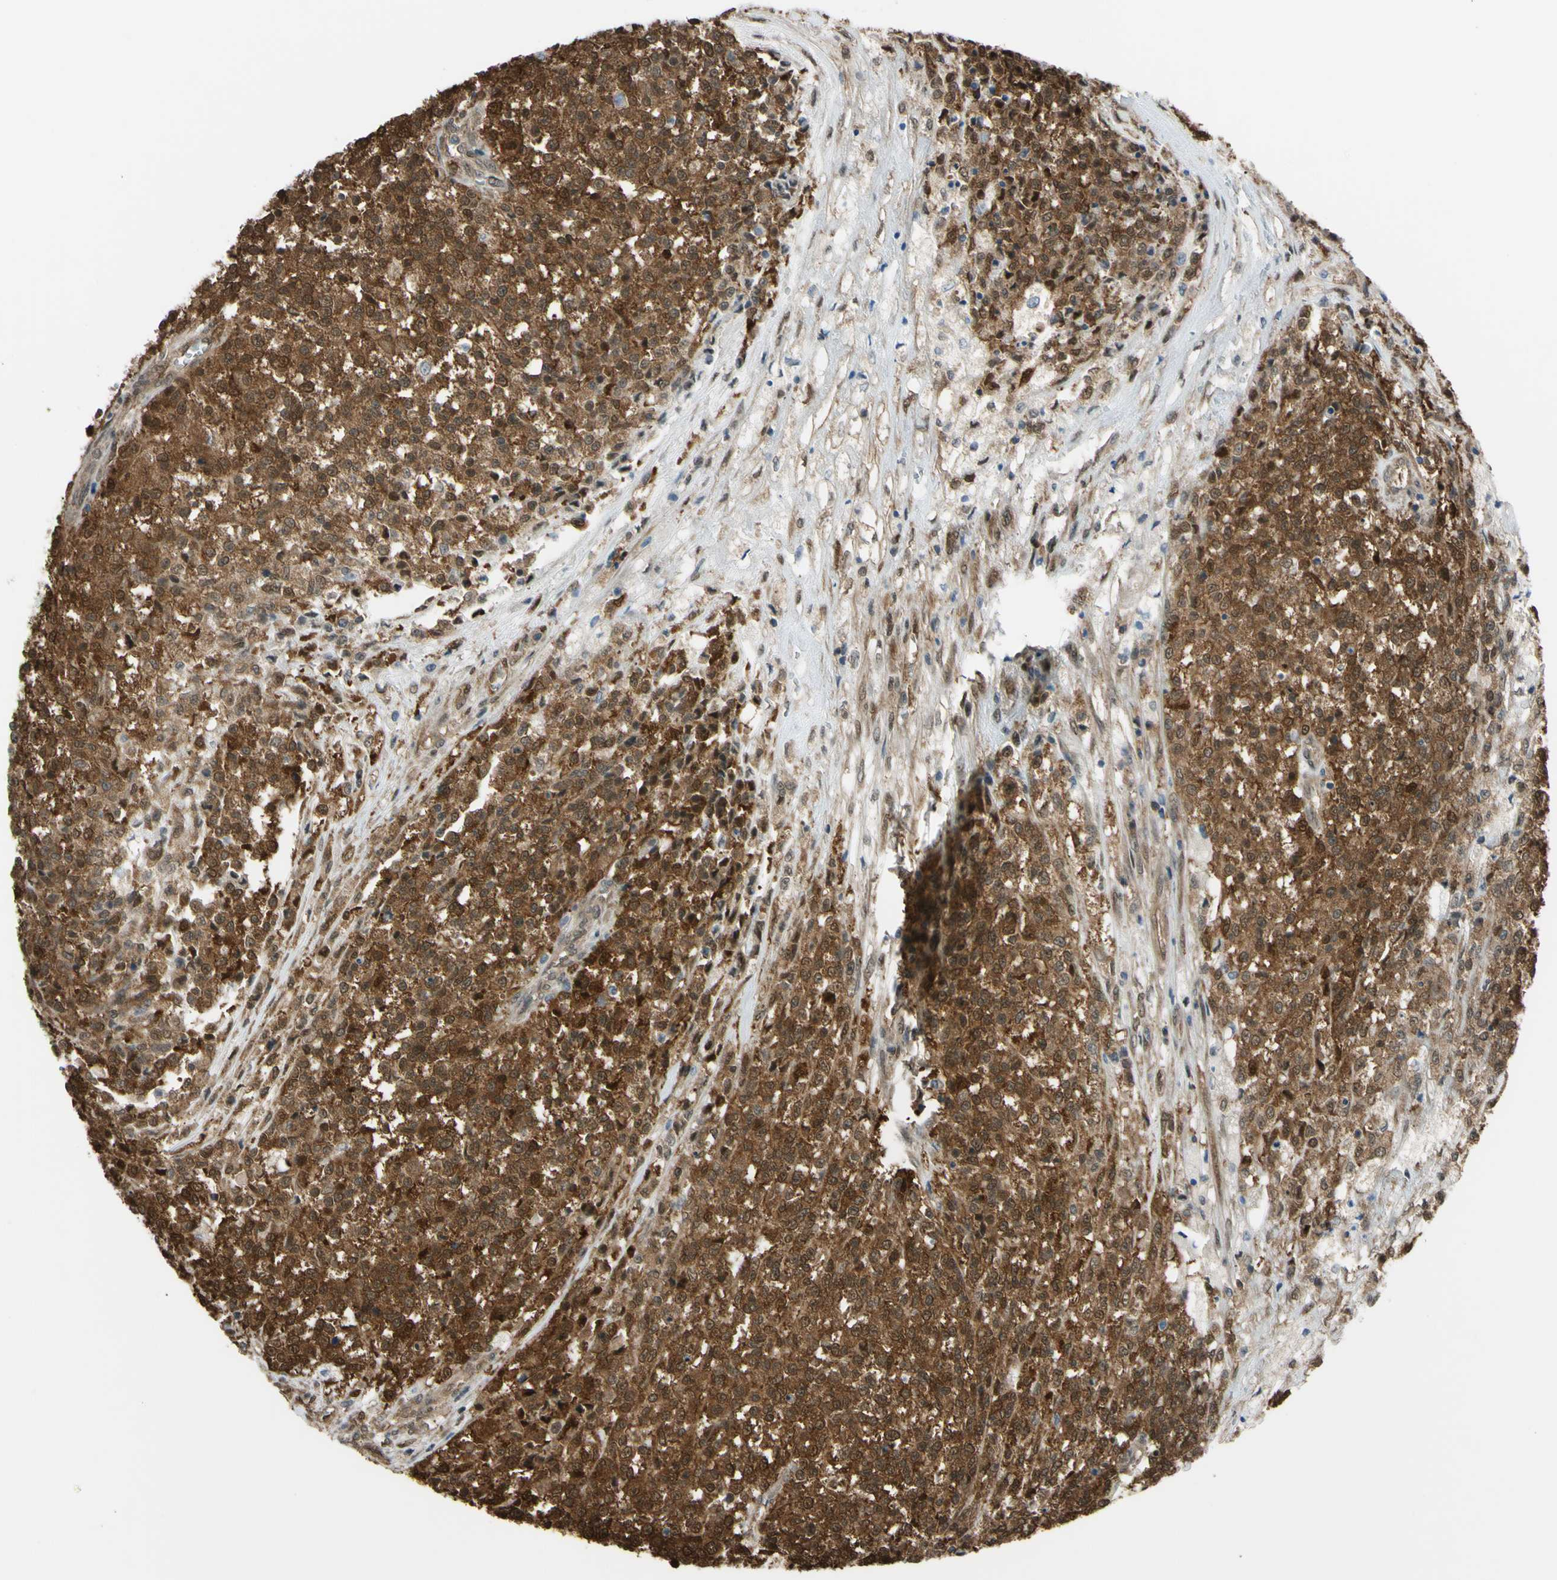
{"staining": {"intensity": "moderate", "quantity": ">75%", "location": "cytoplasmic/membranous"}, "tissue": "testis cancer", "cell_type": "Tumor cells", "image_type": "cancer", "snomed": [{"axis": "morphology", "description": "Seminoma, NOS"}, {"axis": "topography", "description": "Testis"}], "caption": "Testis cancer tissue demonstrates moderate cytoplasmic/membranous positivity in about >75% of tumor cells", "gene": "YWHAQ", "patient": {"sex": "male", "age": 59}}